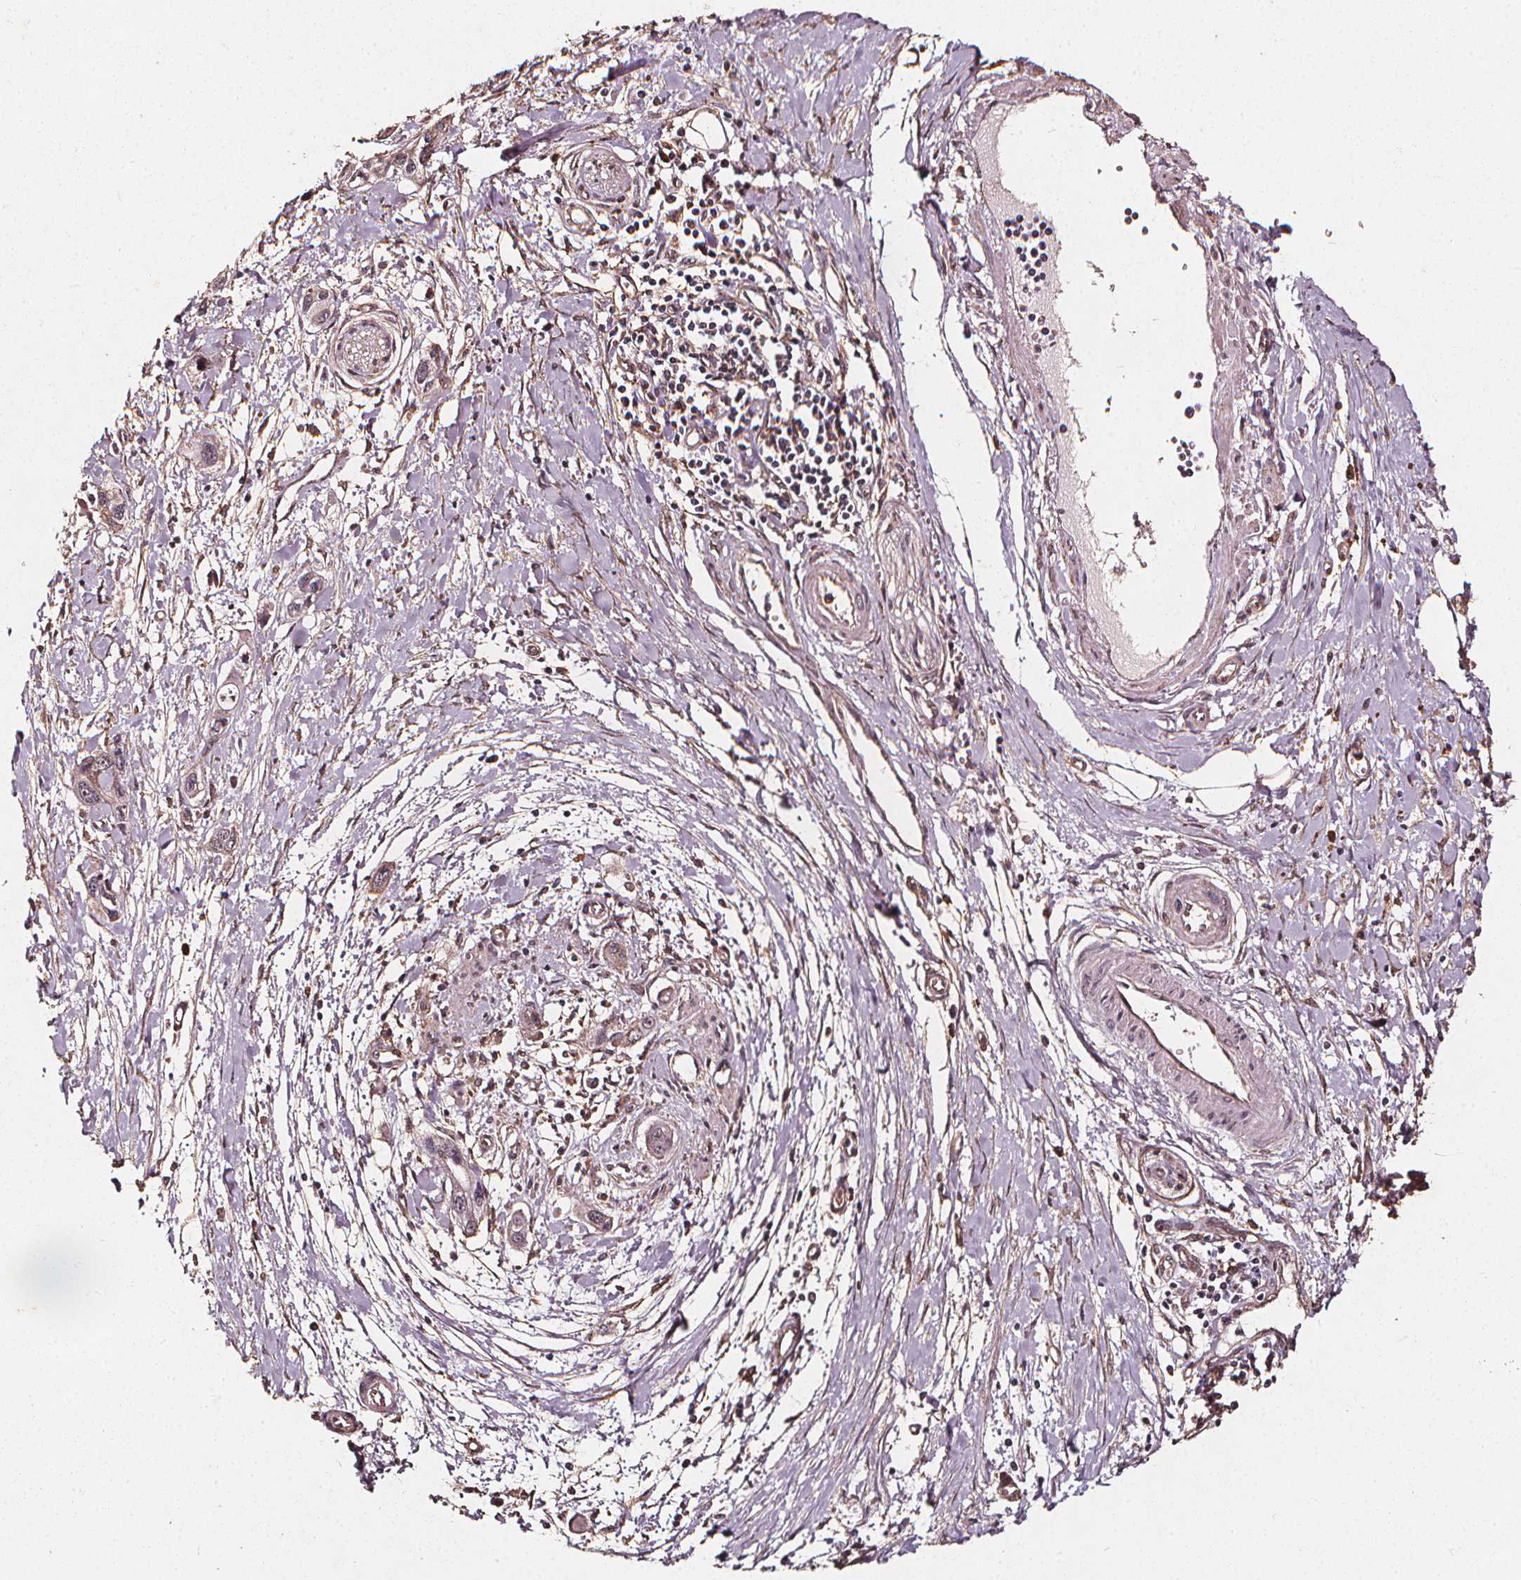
{"staining": {"intensity": "weak", "quantity": "25%-75%", "location": "cytoplasmic/membranous"}, "tissue": "pancreatic cancer", "cell_type": "Tumor cells", "image_type": "cancer", "snomed": [{"axis": "morphology", "description": "Adenocarcinoma, NOS"}, {"axis": "topography", "description": "Pancreas"}], "caption": "IHC of adenocarcinoma (pancreatic) shows low levels of weak cytoplasmic/membranous expression in about 25%-75% of tumor cells. IHC stains the protein of interest in brown and the nuclei are stained blue.", "gene": "ABCA1", "patient": {"sex": "male", "age": 60}}